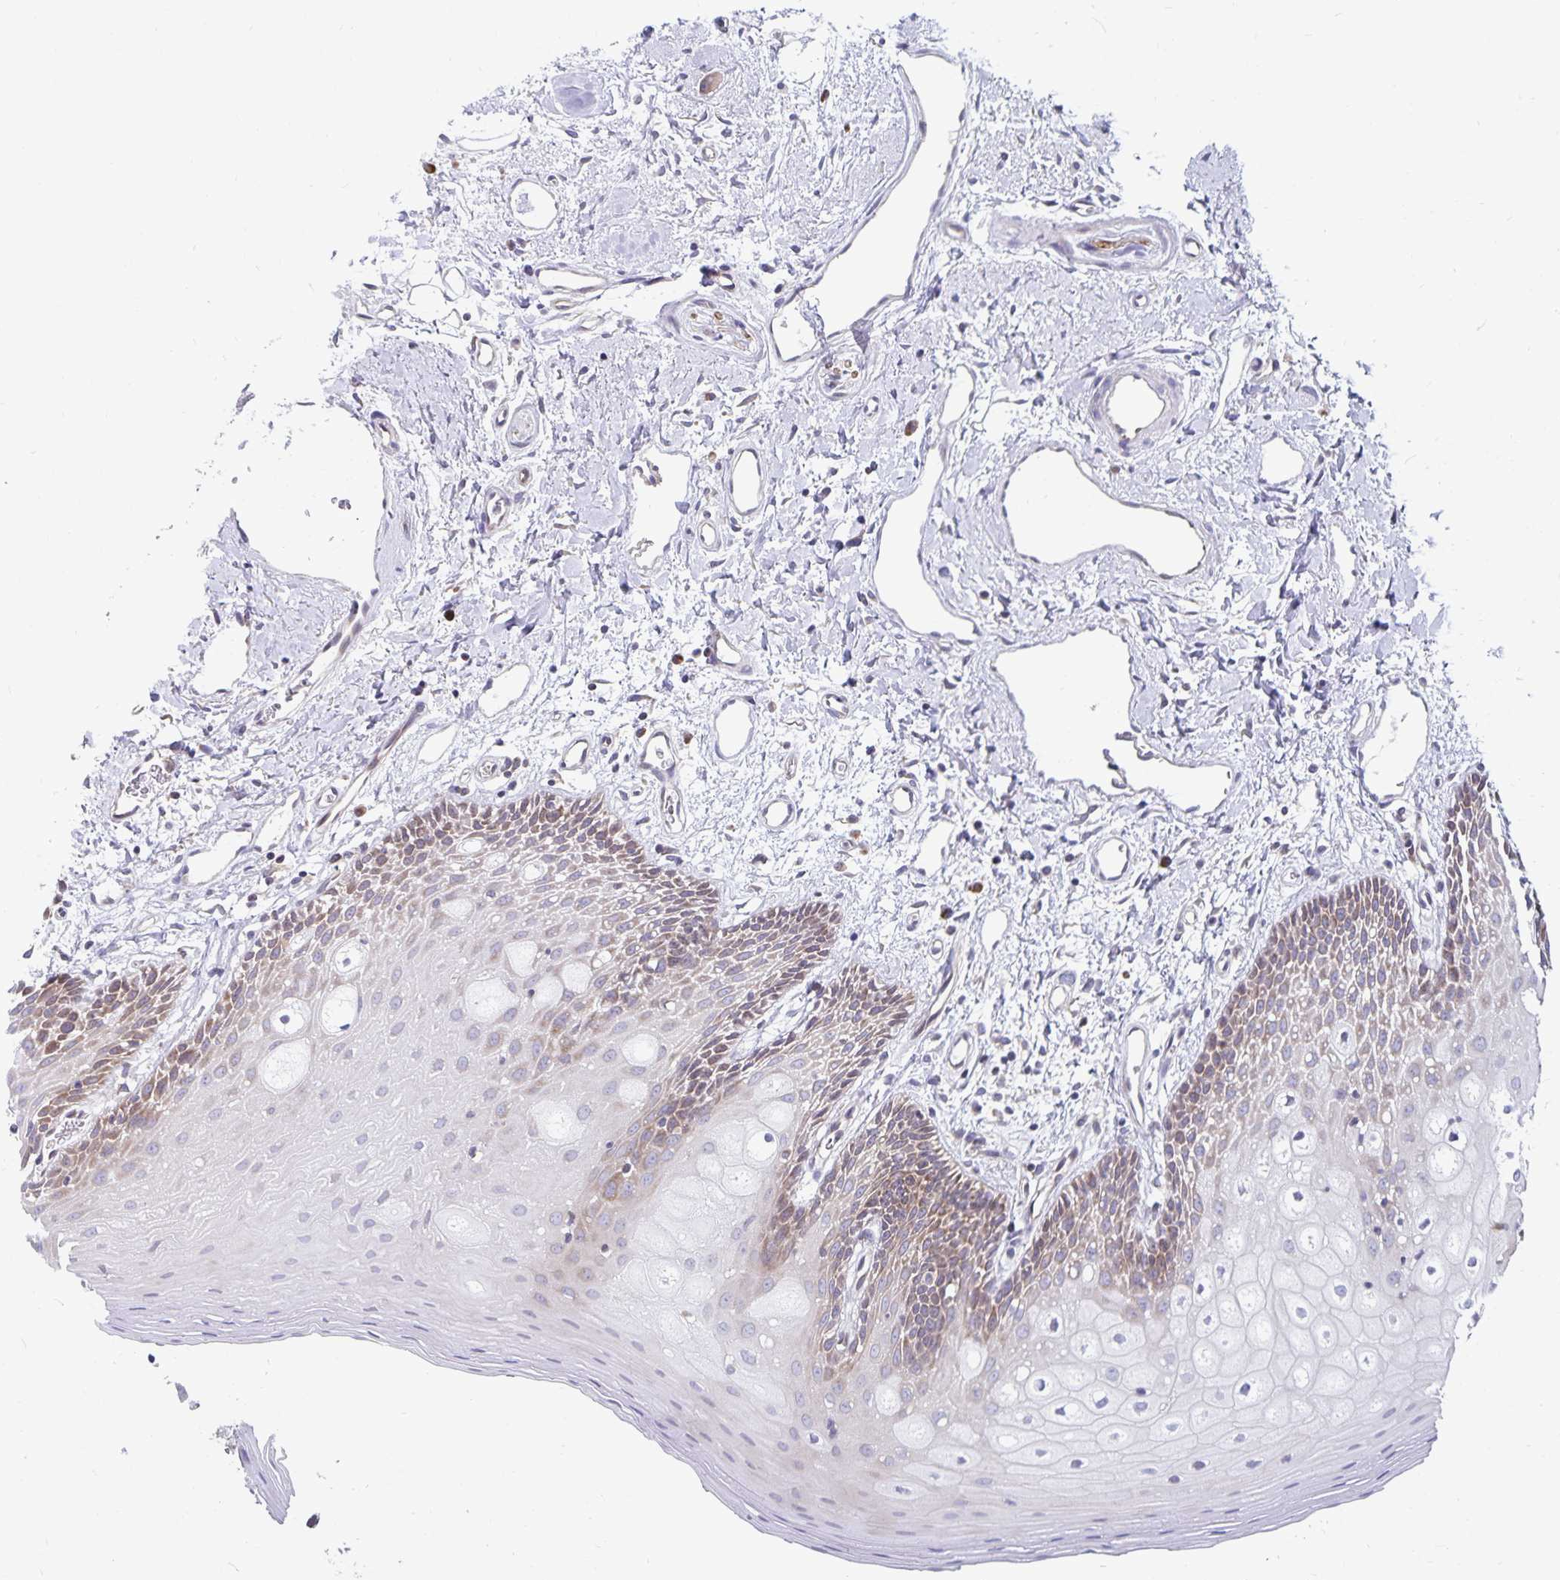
{"staining": {"intensity": "weak", "quantity": "25%-75%", "location": "cytoplasmic/membranous"}, "tissue": "oral mucosa", "cell_type": "Squamous epithelial cells", "image_type": "normal", "snomed": [{"axis": "morphology", "description": "Normal tissue, NOS"}, {"axis": "topography", "description": "Oral tissue"}], "caption": "DAB (3,3'-diaminobenzidine) immunohistochemical staining of unremarkable human oral mucosa shows weak cytoplasmic/membranous protein expression in approximately 25%-75% of squamous epithelial cells. (Brightfield microscopy of DAB IHC at high magnification).", "gene": "SEC62", "patient": {"sex": "female", "age": 43}}